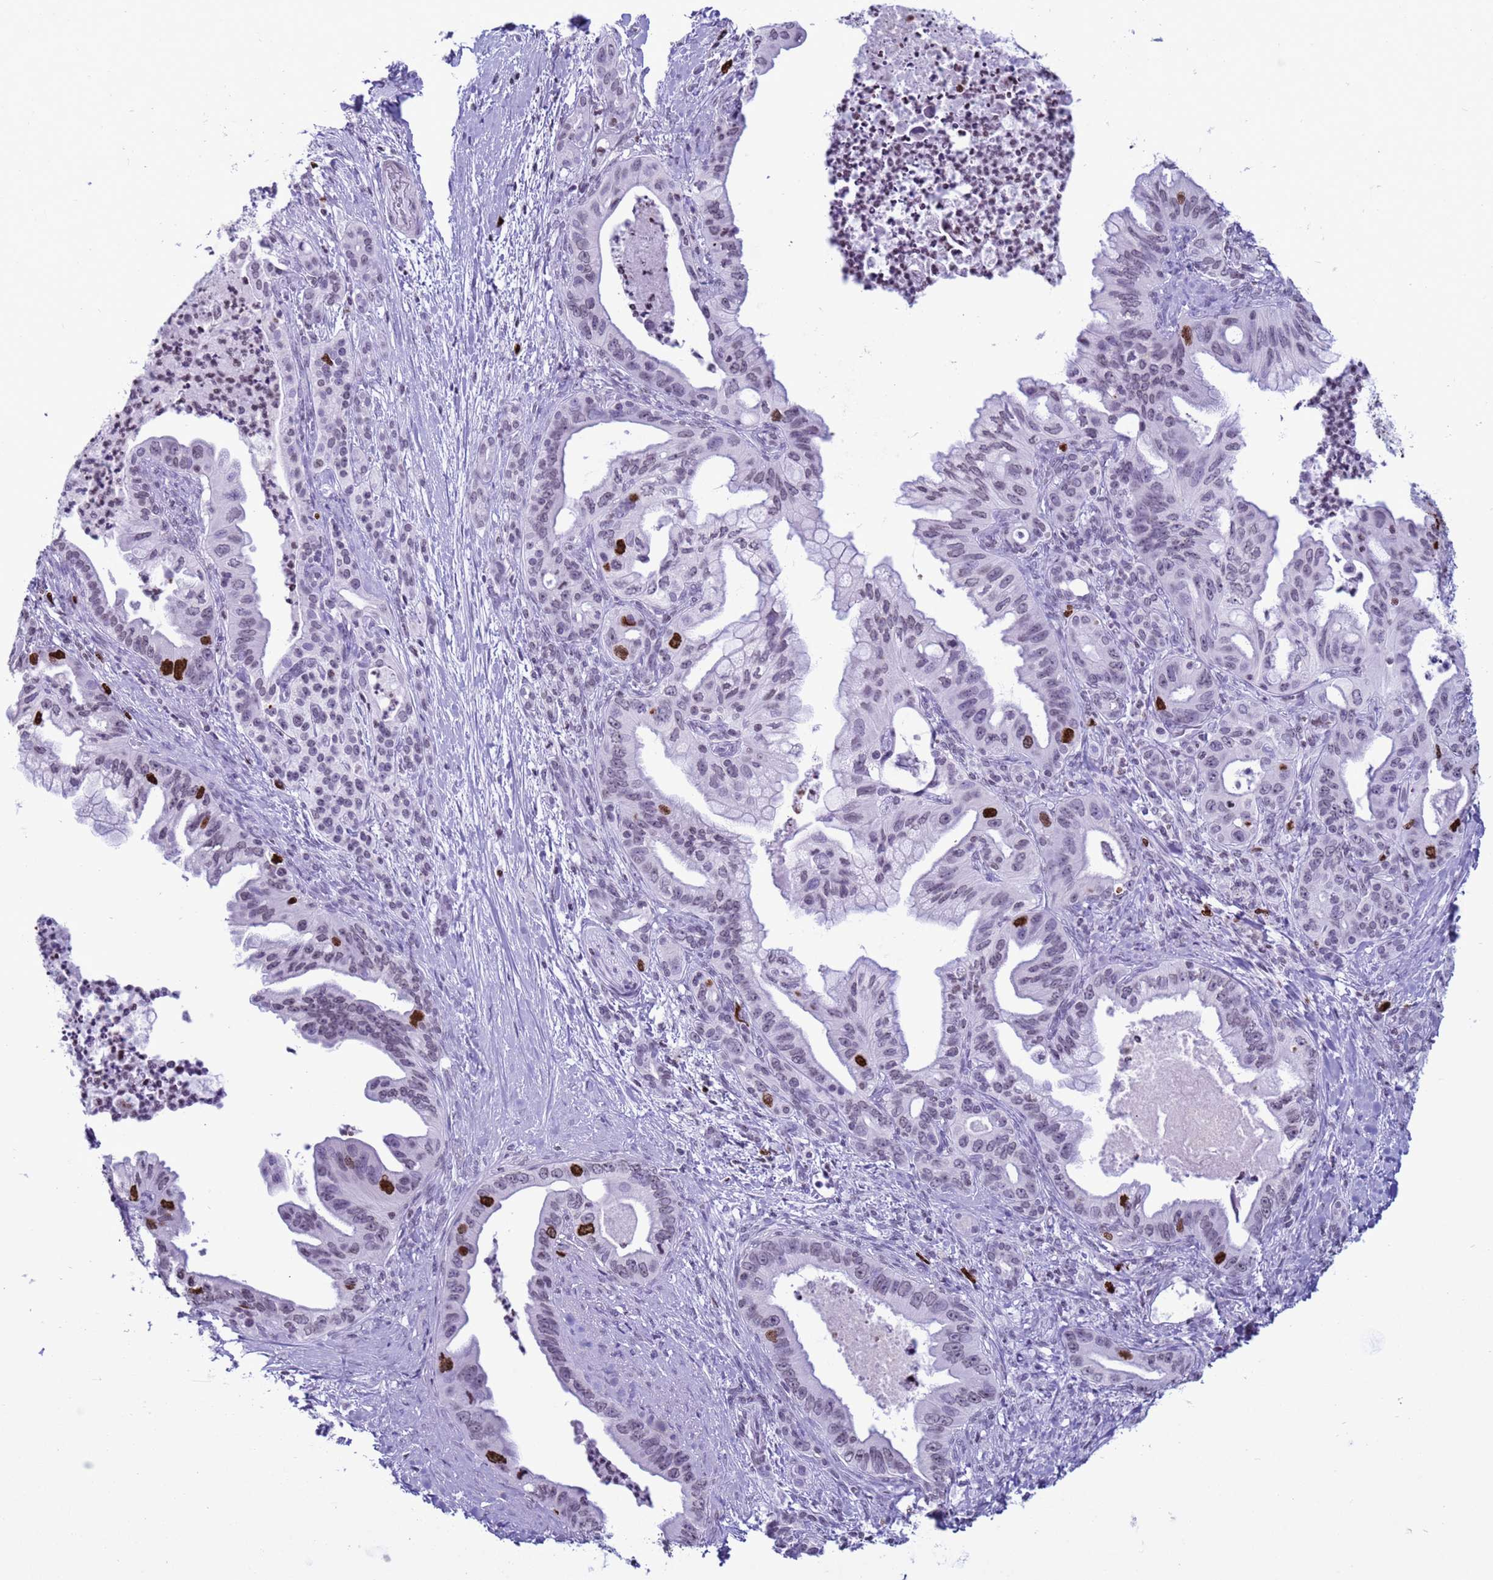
{"staining": {"intensity": "strong", "quantity": "<25%", "location": "nuclear"}, "tissue": "pancreatic cancer", "cell_type": "Tumor cells", "image_type": "cancer", "snomed": [{"axis": "morphology", "description": "Adenocarcinoma, NOS"}, {"axis": "topography", "description": "Pancreas"}], "caption": "This micrograph reveals adenocarcinoma (pancreatic) stained with immunohistochemistry to label a protein in brown. The nuclear of tumor cells show strong positivity for the protein. Nuclei are counter-stained blue.", "gene": "H4C8", "patient": {"sex": "male", "age": 58}}